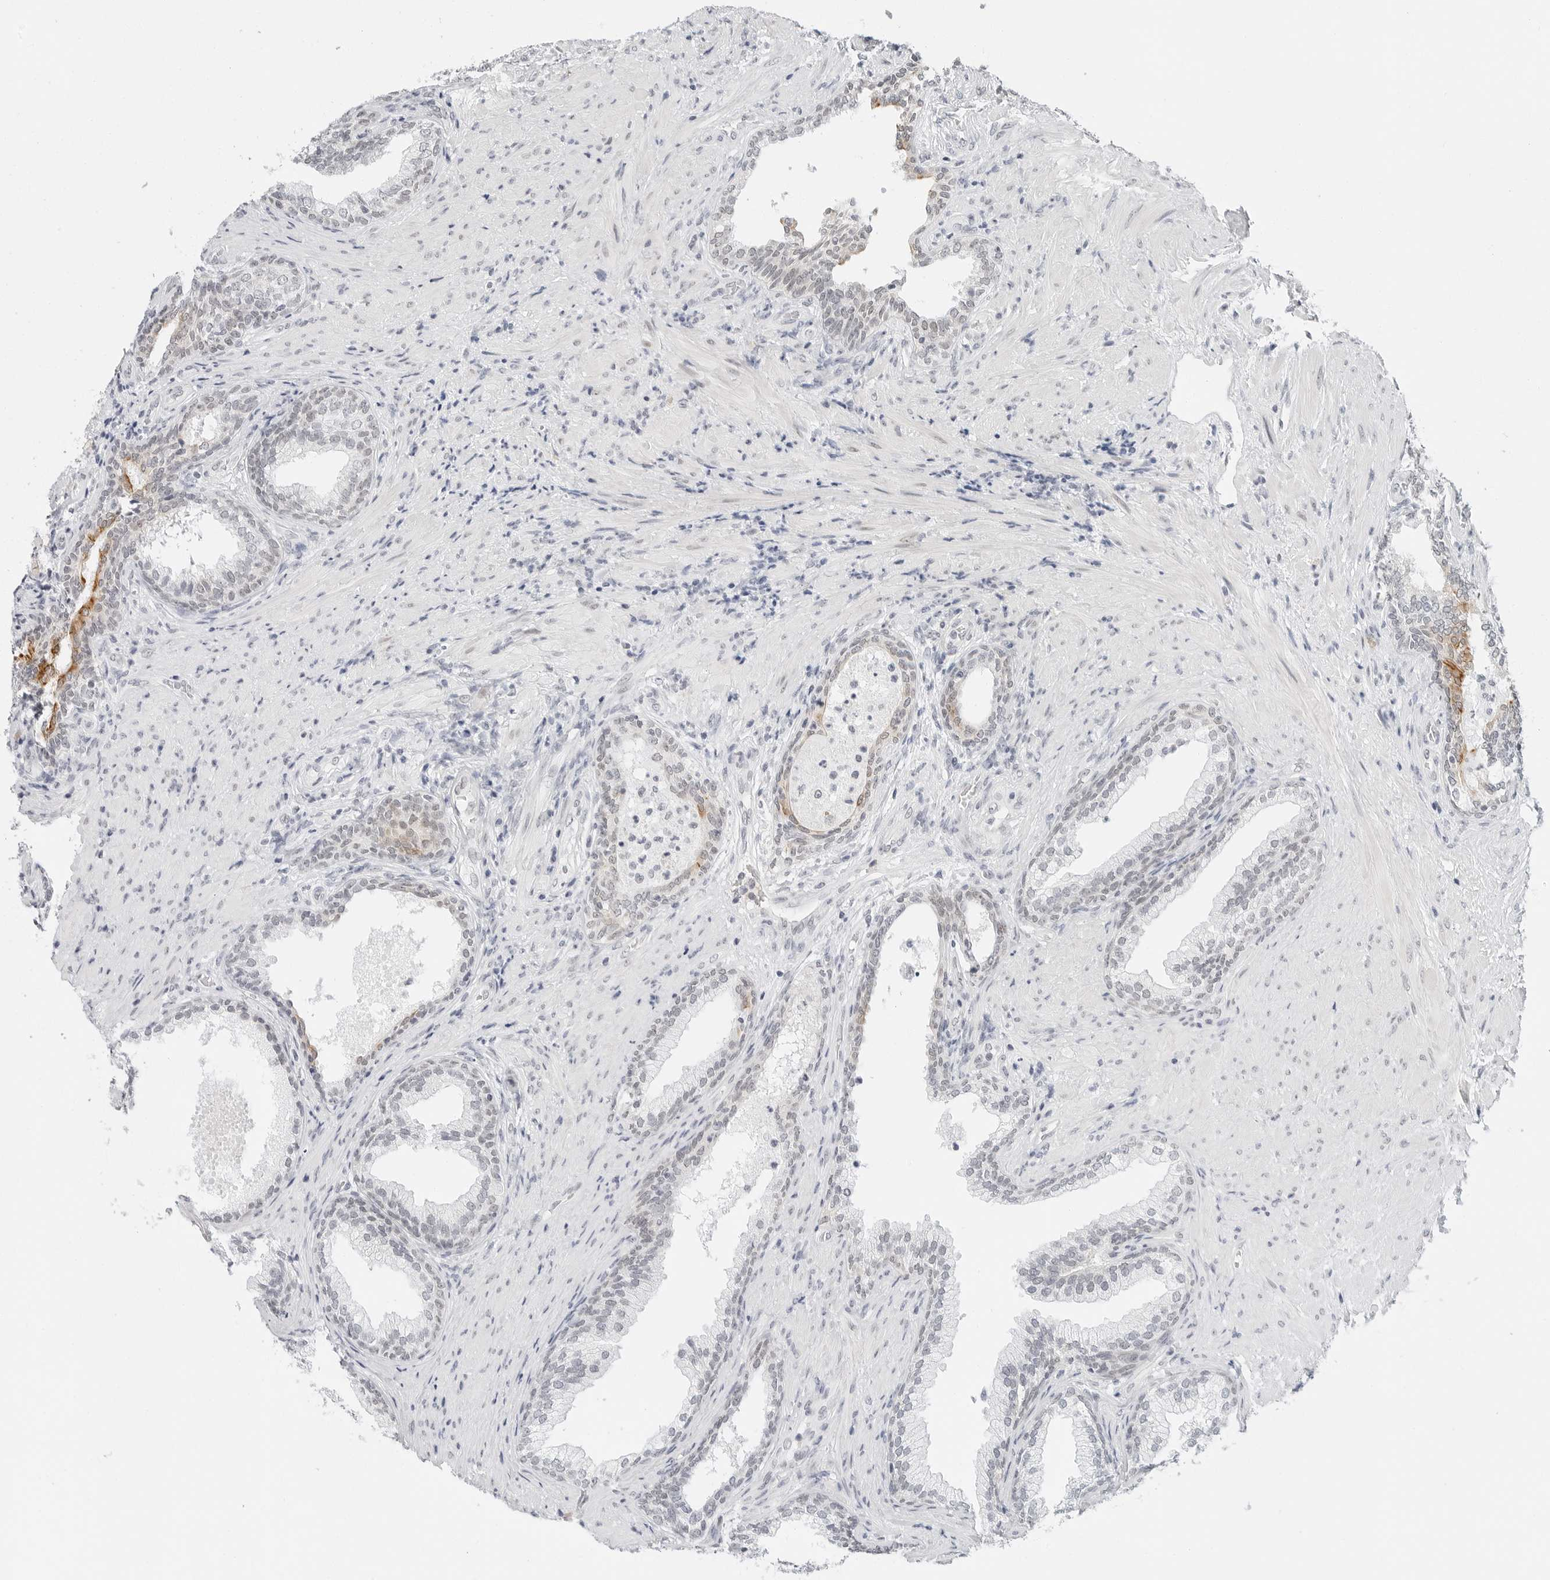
{"staining": {"intensity": "moderate", "quantity": "<25%", "location": "cytoplasmic/membranous"}, "tissue": "prostate", "cell_type": "Glandular cells", "image_type": "normal", "snomed": [{"axis": "morphology", "description": "Normal tissue, NOS"}, {"axis": "topography", "description": "Prostate"}], "caption": "Immunohistochemical staining of normal human prostate shows low levels of moderate cytoplasmic/membranous expression in about <25% of glandular cells.", "gene": "TSEN2", "patient": {"sex": "male", "age": 76}}